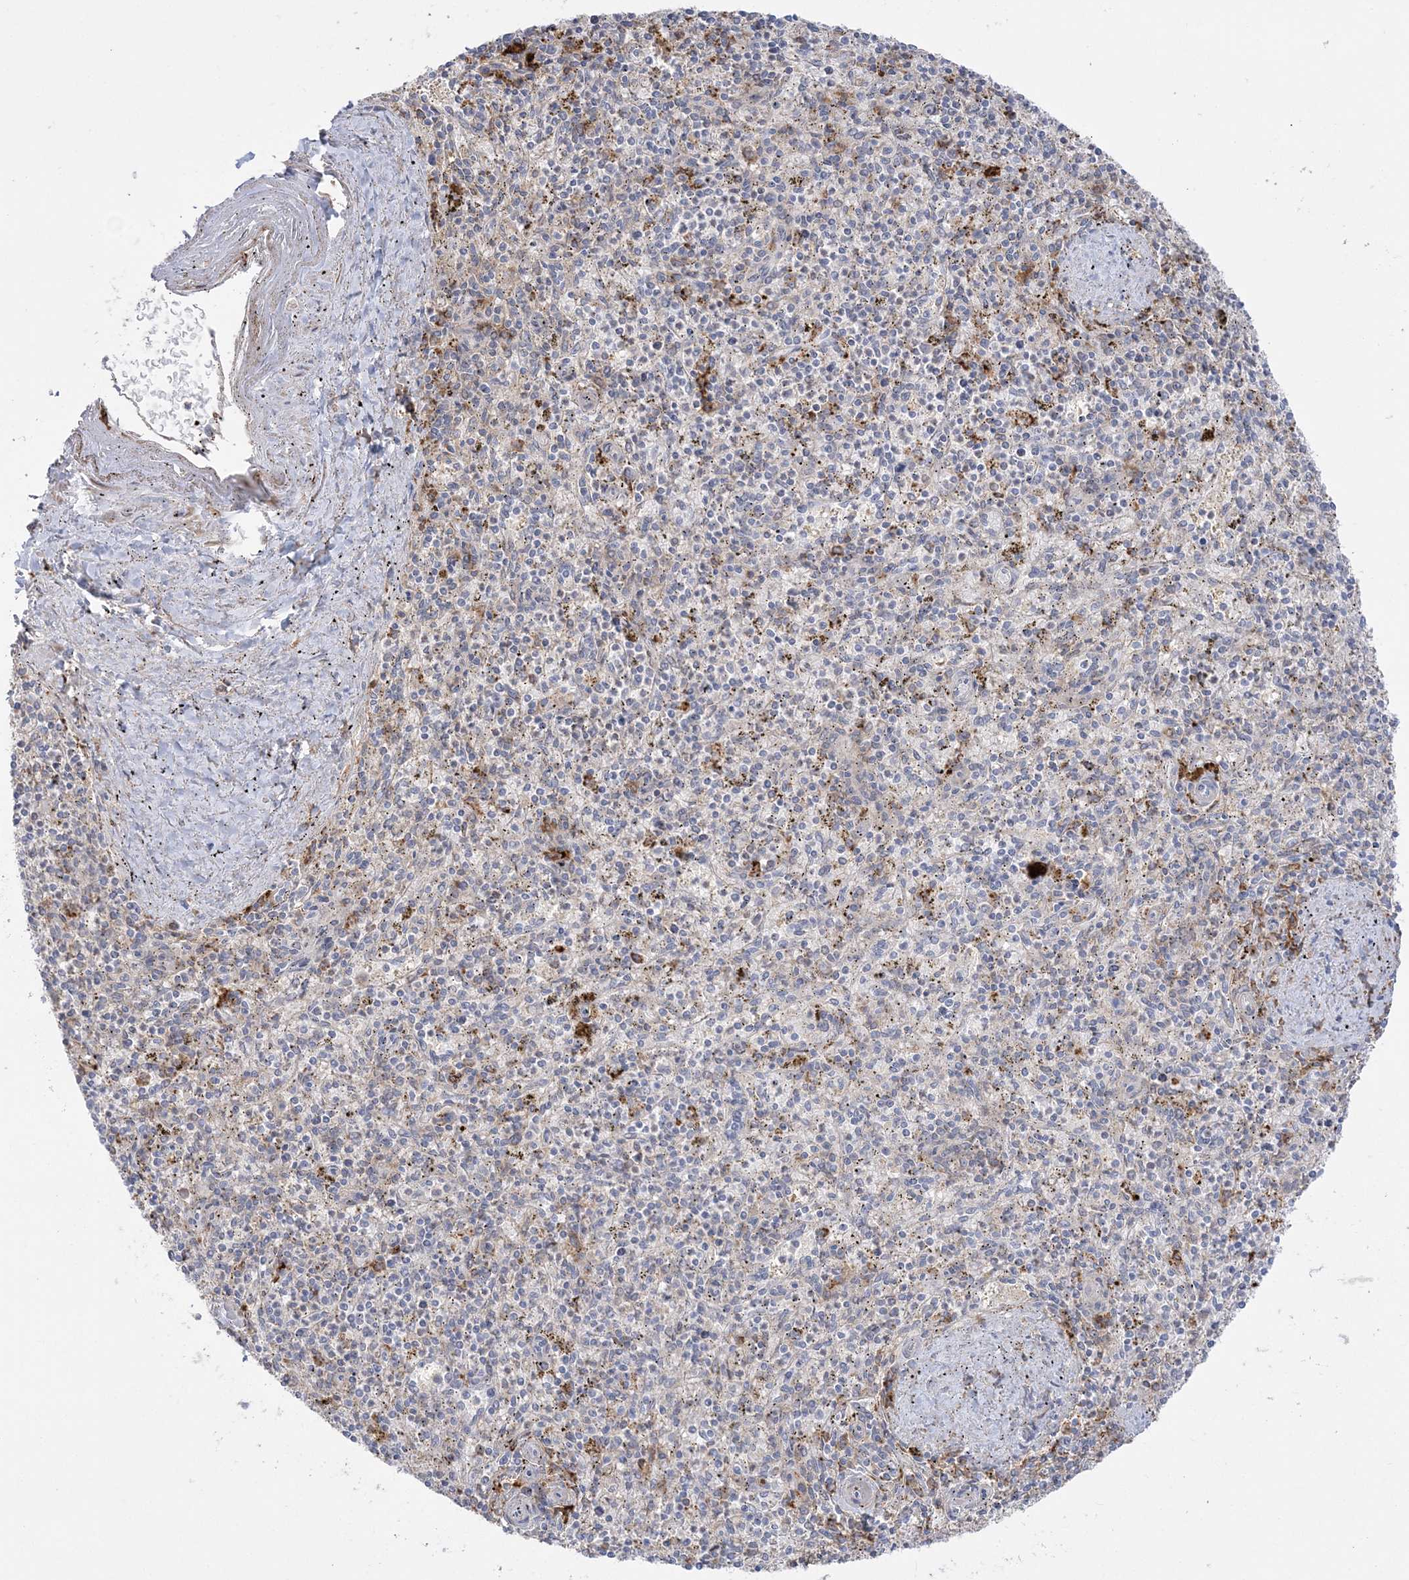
{"staining": {"intensity": "moderate", "quantity": "<25%", "location": "cytoplasmic/membranous"}, "tissue": "spleen", "cell_type": "Cells in red pulp", "image_type": "normal", "snomed": [{"axis": "morphology", "description": "Normal tissue, NOS"}, {"axis": "topography", "description": "Spleen"}], "caption": "The histopathology image displays a brown stain indicating the presence of a protein in the cytoplasmic/membranous of cells in red pulp in spleen. Using DAB (3,3'-diaminobenzidine) (brown) and hematoxylin (blue) stains, captured at high magnification using brightfield microscopy.", "gene": "HAAO", "patient": {"sex": "male", "age": 72}}